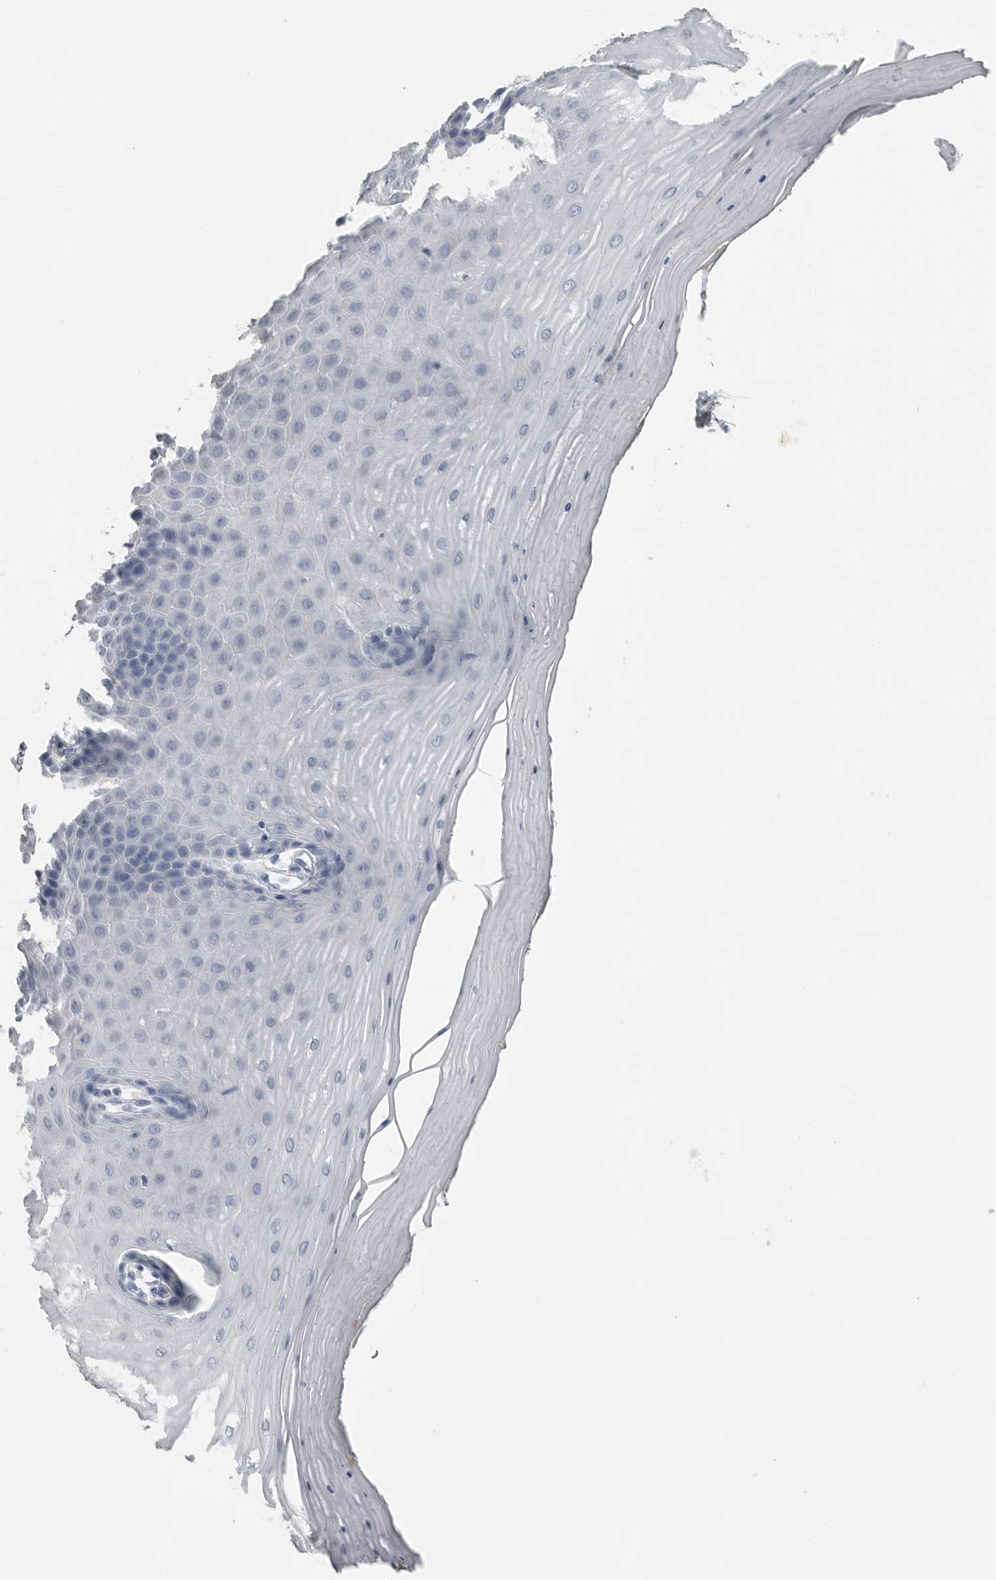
{"staining": {"intensity": "negative", "quantity": "none", "location": "none"}, "tissue": "cervix", "cell_type": "Glandular cells", "image_type": "normal", "snomed": [{"axis": "morphology", "description": "Normal tissue, NOS"}, {"axis": "topography", "description": "Cervix"}], "caption": "Micrograph shows no protein positivity in glandular cells of normal cervix. (DAB (3,3'-diaminobenzidine) immunohistochemistry, high magnification).", "gene": "FABP6", "patient": {"sex": "female", "age": 55}}